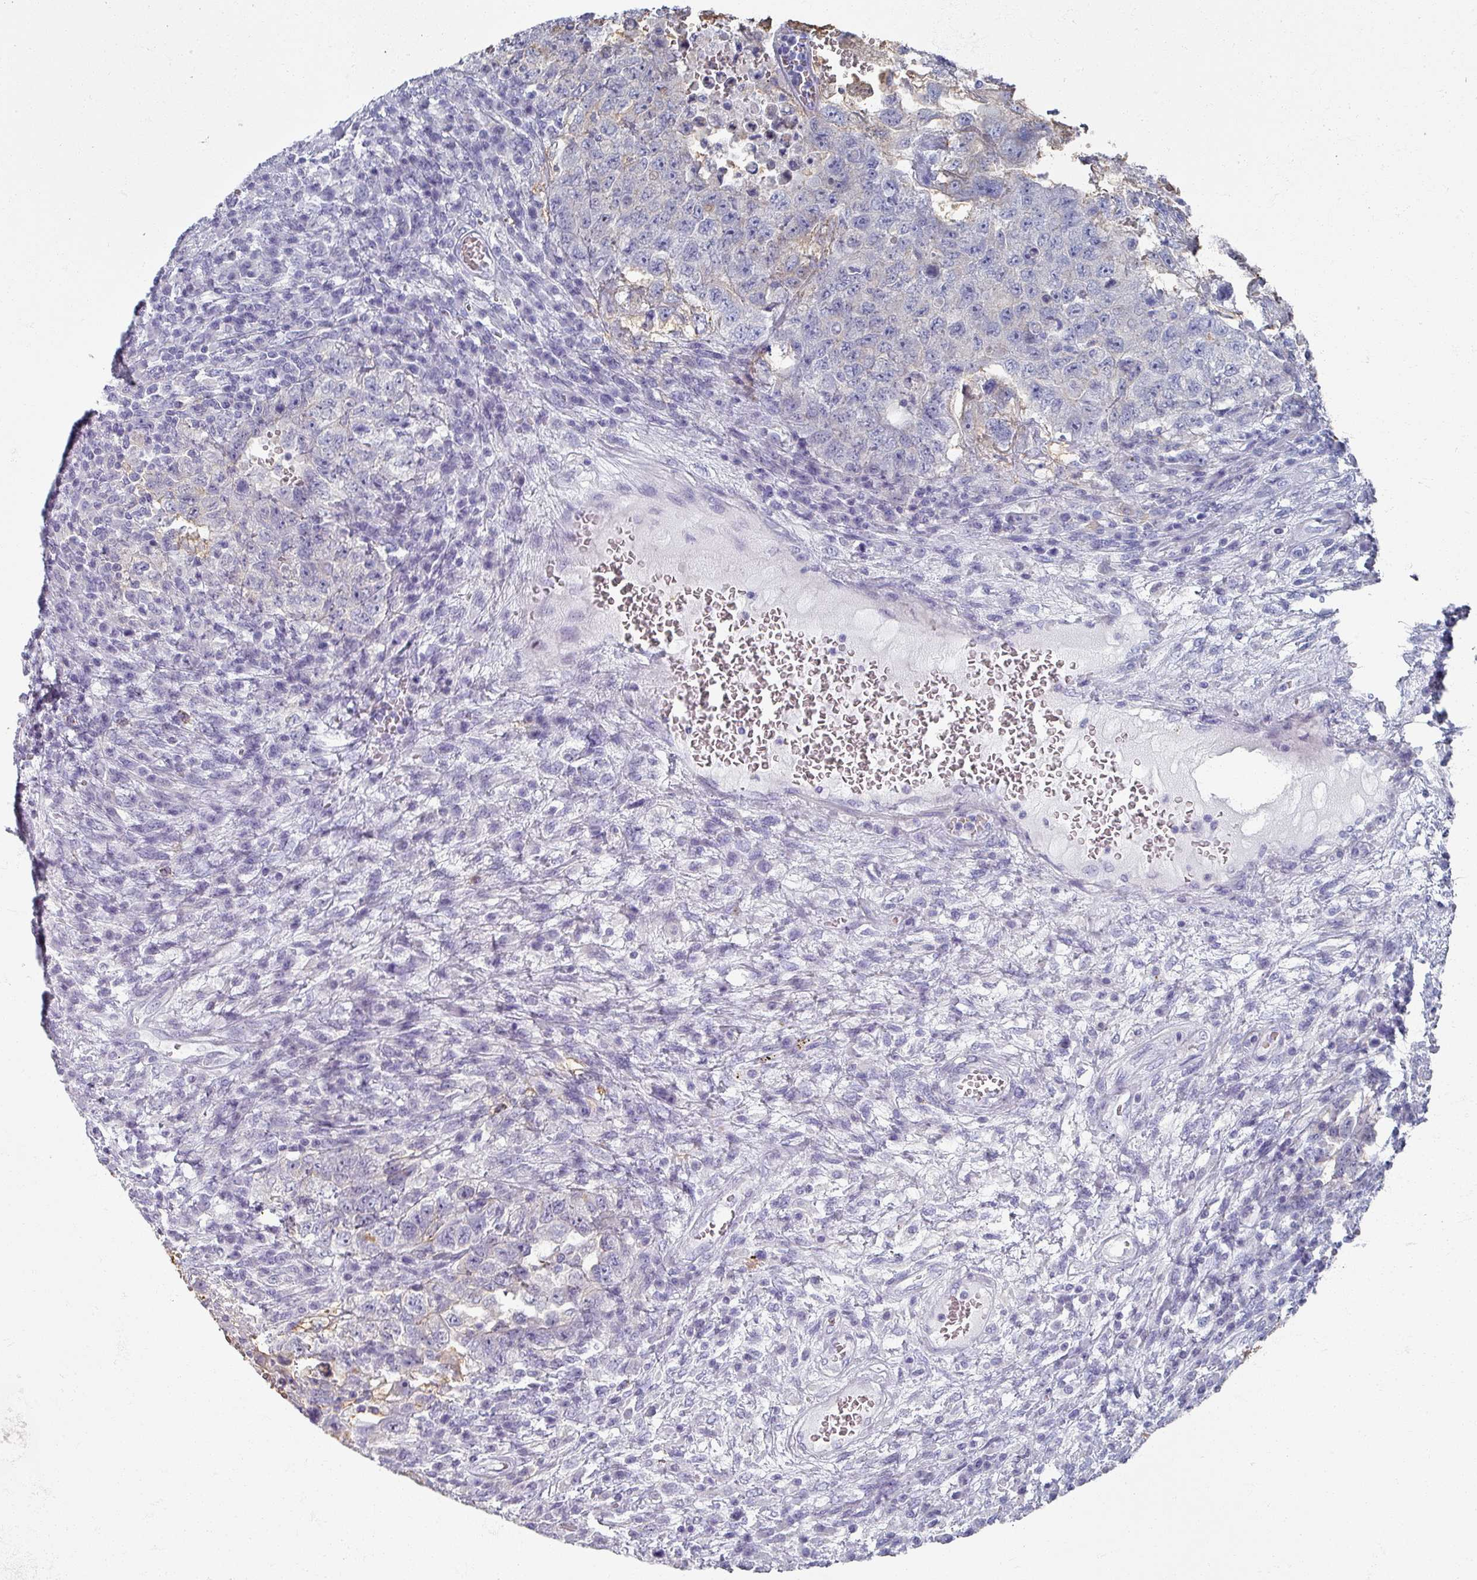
{"staining": {"intensity": "negative", "quantity": "none", "location": "none"}, "tissue": "testis cancer", "cell_type": "Tumor cells", "image_type": "cancer", "snomed": [{"axis": "morphology", "description": "Carcinoma, Embryonal, NOS"}, {"axis": "topography", "description": "Testis"}], "caption": "Image shows no protein expression in tumor cells of embryonal carcinoma (testis) tissue.", "gene": "OMG", "patient": {"sex": "male", "age": 26}}